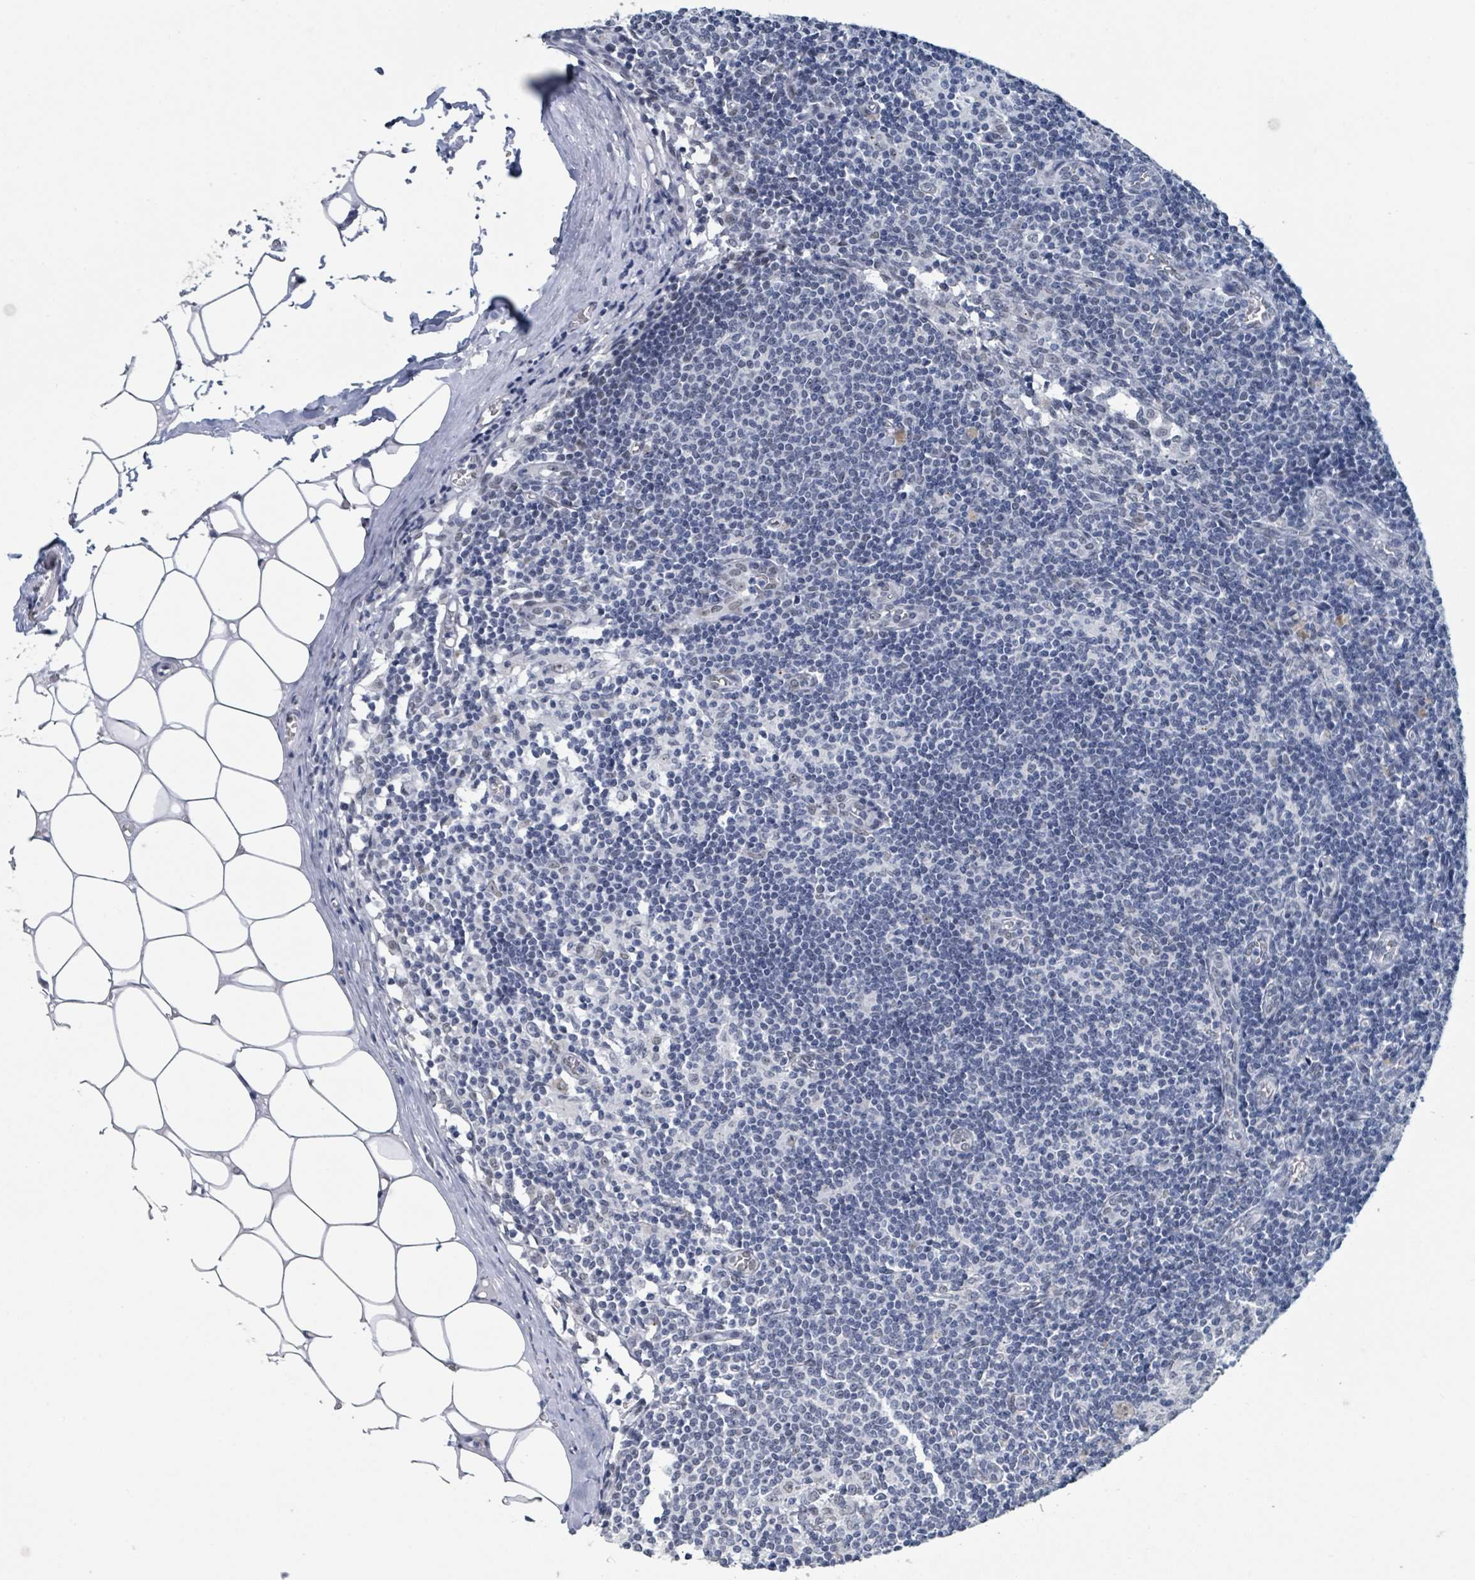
{"staining": {"intensity": "weak", "quantity": "<25%", "location": "nuclear"}, "tissue": "lymph node", "cell_type": "Germinal center cells", "image_type": "normal", "snomed": [{"axis": "morphology", "description": "Normal tissue, NOS"}, {"axis": "topography", "description": "Lymph node"}], "caption": "This is an IHC photomicrograph of benign human lymph node. There is no positivity in germinal center cells.", "gene": "EHMT2", "patient": {"sex": "female", "age": 42}}